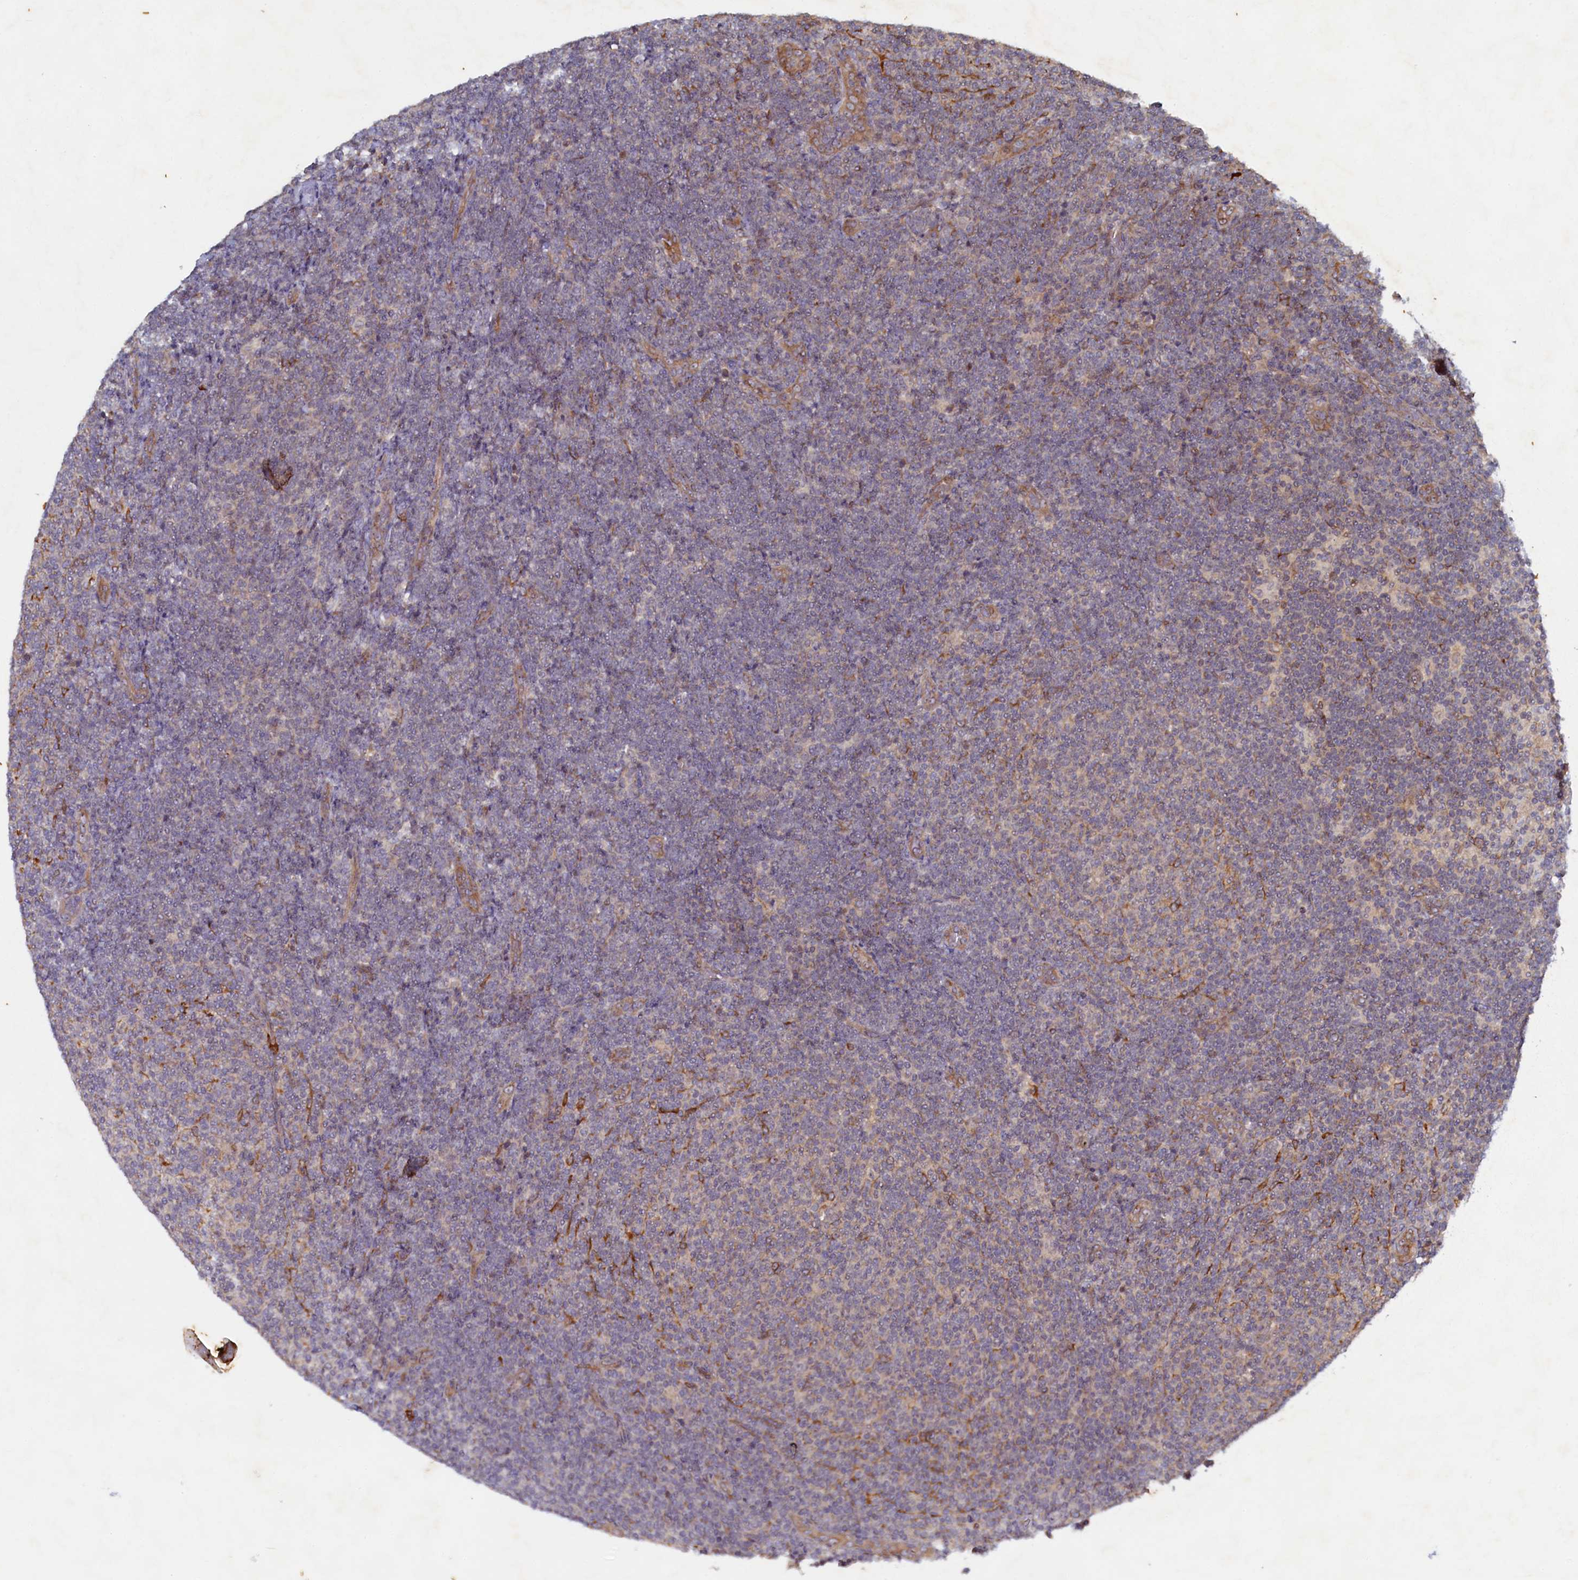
{"staining": {"intensity": "weak", "quantity": "25%-75%", "location": "cytoplasmic/membranous"}, "tissue": "lymphoma", "cell_type": "Tumor cells", "image_type": "cancer", "snomed": [{"axis": "morphology", "description": "Malignant lymphoma, non-Hodgkin's type, Low grade"}, {"axis": "topography", "description": "Lymph node"}], "caption": "Tumor cells display weak cytoplasmic/membranous positivity in about 25%-75% of cells in lymphoma. The staining is performed using DAB (3,3'-diaminobenzidine) brown chromogen to label protein expression. The nuclei are counter-stained blue using hematoxylin.", "gene": "CEP20", "patient": {"sex": "male", "age": 66}}